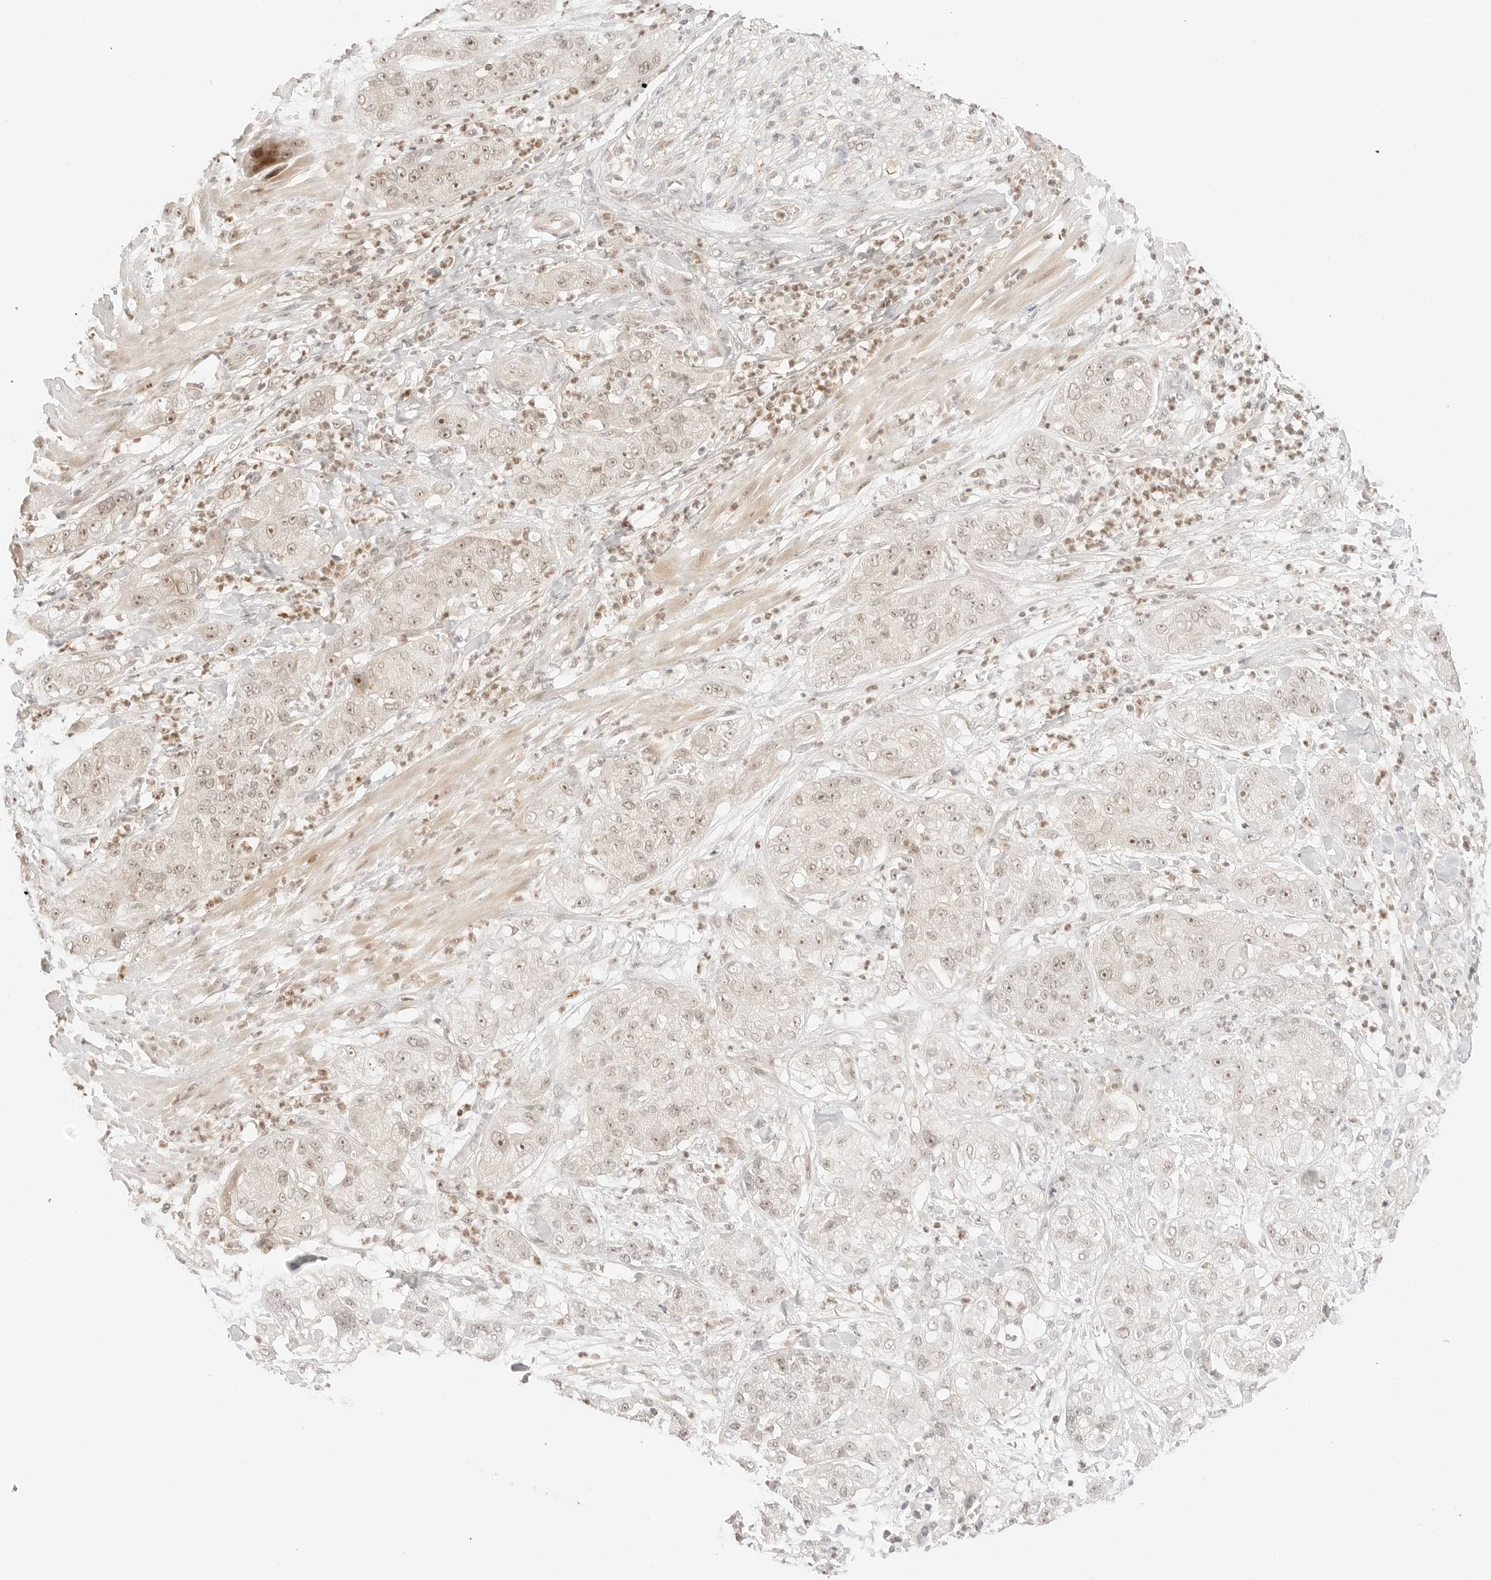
{"staining": {"intensity": "moderate", "quantity": "<25%", "location": "nuclear"}, "tissue": "pancreatic cancer", "cell_type": "Tumor cells", "image_type": "cancer", "snomed": [{"axis": "morphology", "description": "Adenocarcinoma, NOS"}, {"axis": "topography", "description": "Pancreas"}], "caption": "Protein analysis of pancreatic cancer tissue reveals moderate nuclear staining in approximately <25% of tumor cells.", "gene": "RPS6KL1", "patient": {"sex": "female", "age": 78}}